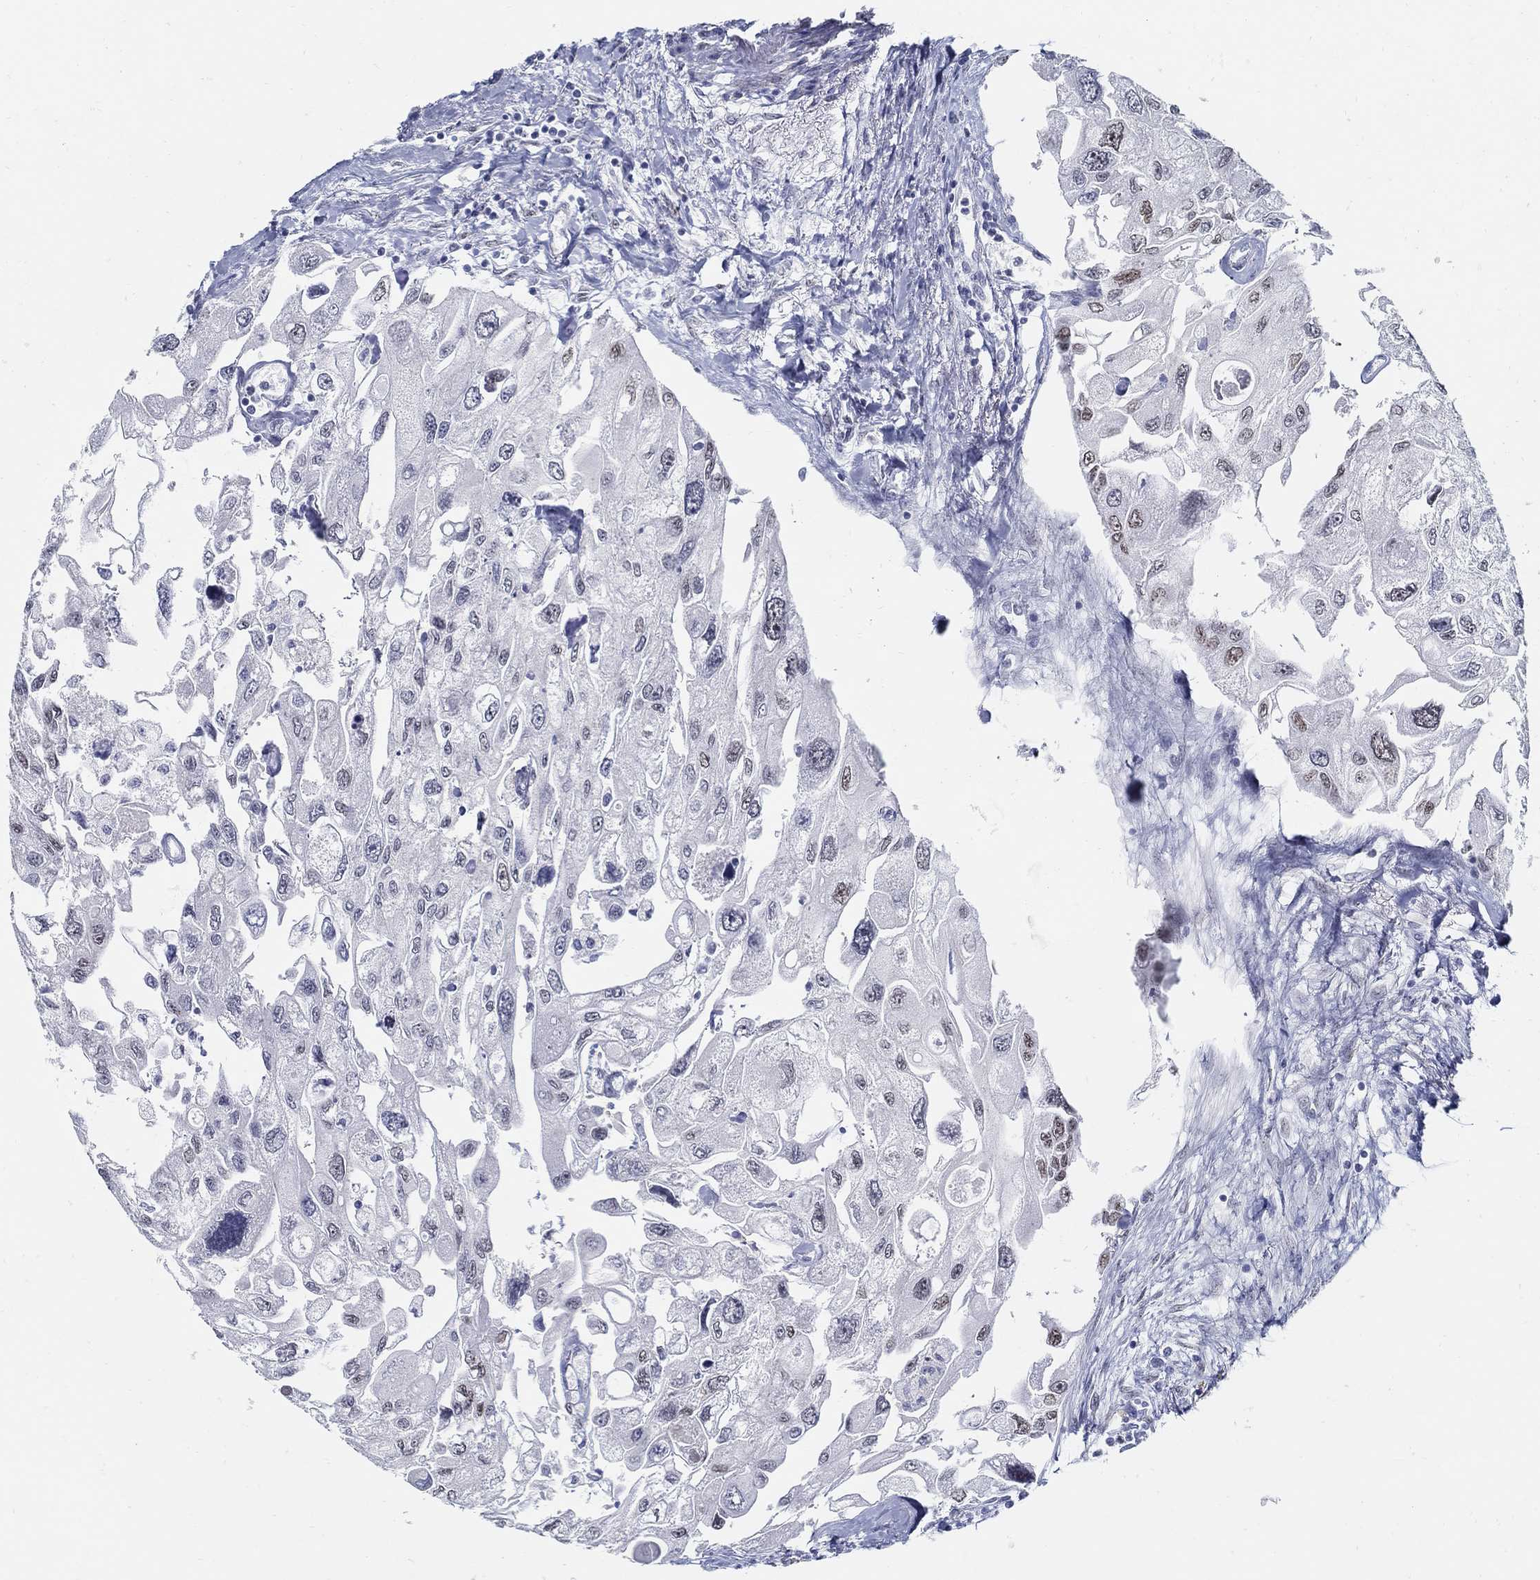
{"staining": {"intensity": "negative", "quantity": "none", "location": "none"}, "tissue": "urothelial cancer", "cell_type": "Tumor cells", "image_type": "cancer", "snomed": [{"axis": "morphology", "description": "Urothelial carcinoma, High grade"}, {"axis": "topography", "description": "Urinary bladder"}], "caption": "DAB (3,3'-diaminobenzidine) immunohistochemical staining of human urothelial cancer displays no significant positivity in tumor cells.", "gene": "USP29", "patient": {"sex": "male", "age": 59}}